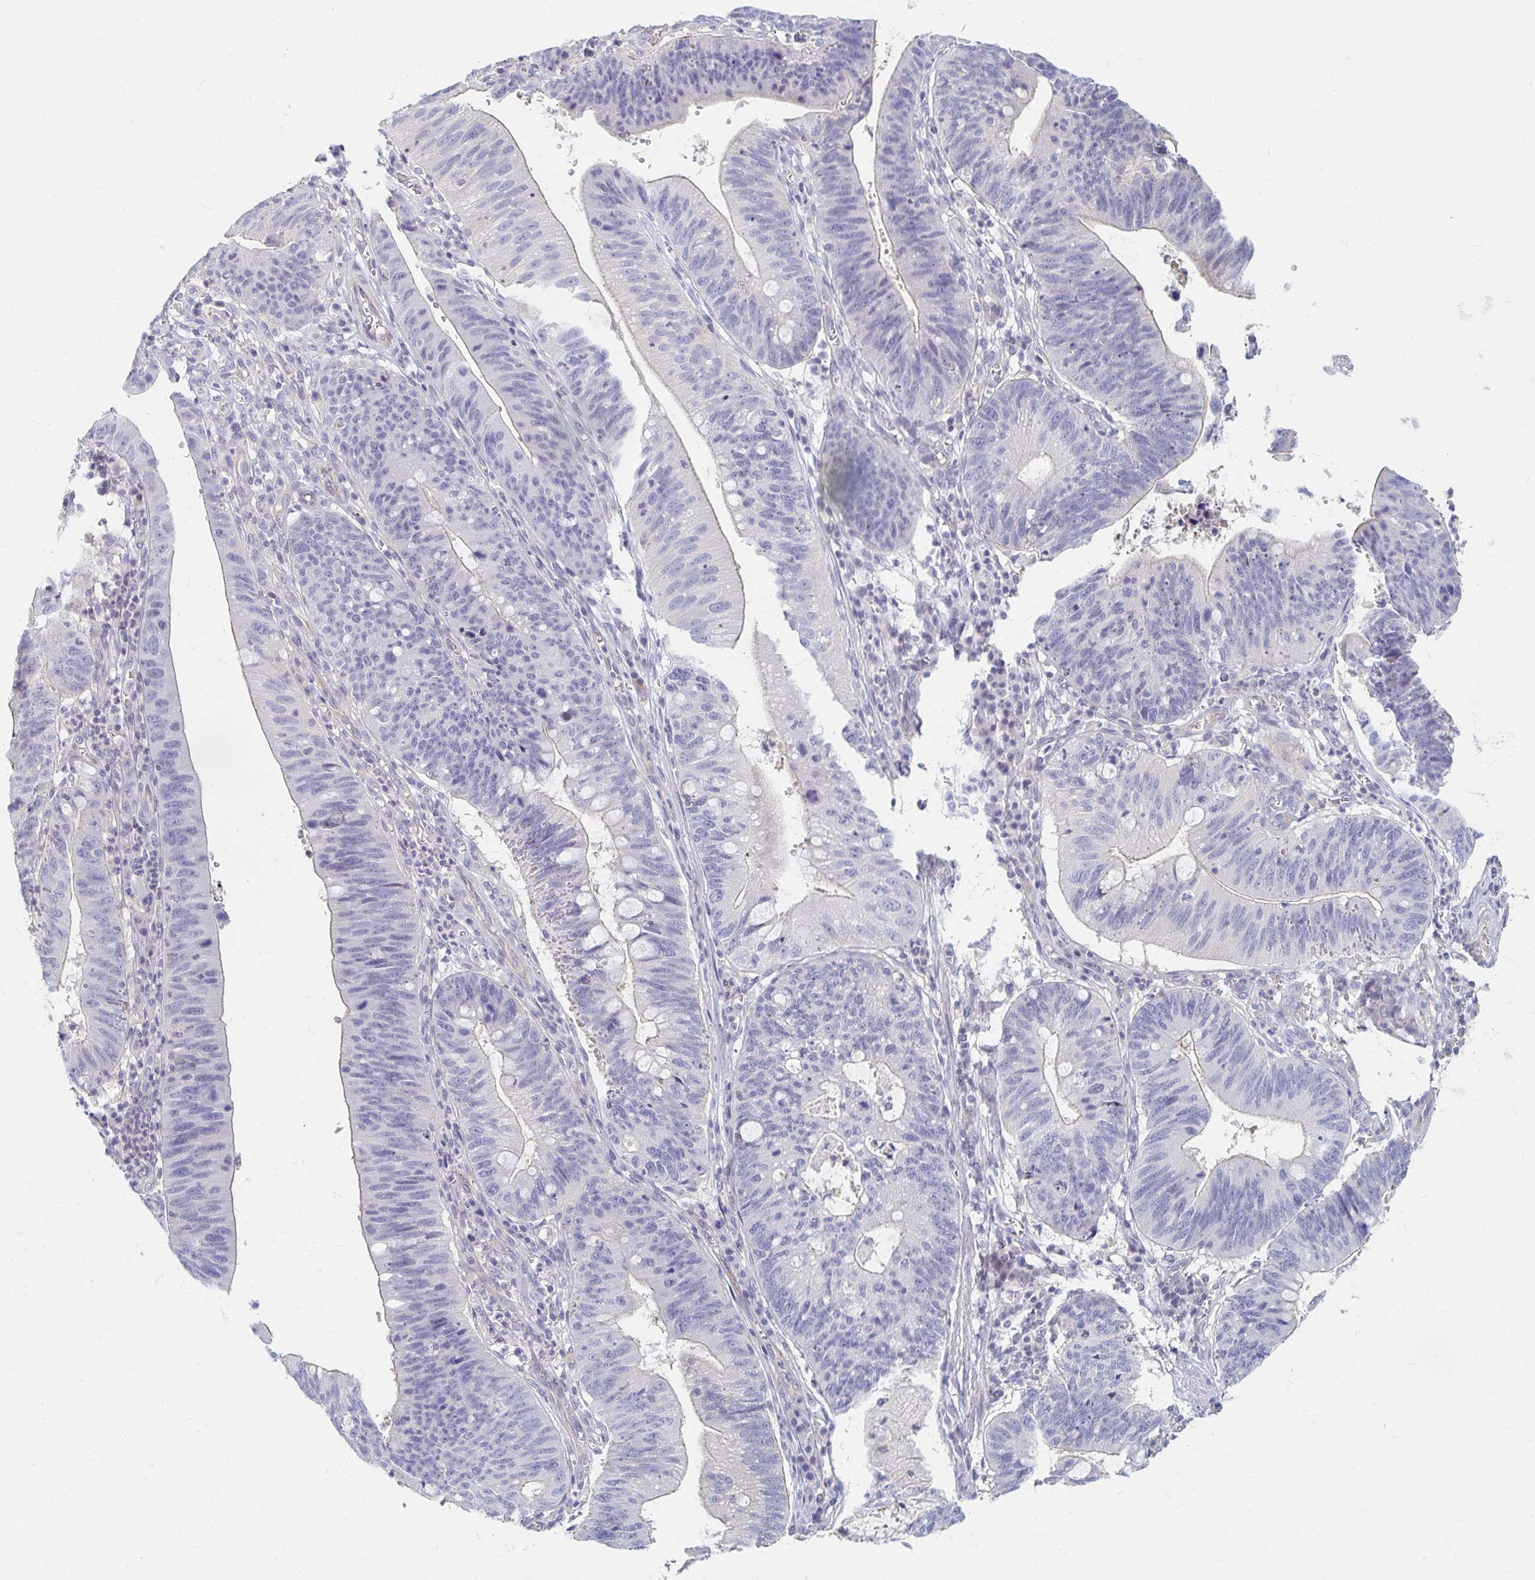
{"staining": {"intensity": "negative", "quantity": "none", "location": "none"}, "tissue": "stomach cancer", "cell_type": "Tumor cells", "image_type": "cancer", "snomed": [{"axis": "morphology", "description": "Adenocarcinoma, NOS"}, {"axis": "topography", "description": "Stomach"}], "caption": "An immunohistochemistry histopathology image of stomach adenocarcinoma is shown. There is no staining in tumor cells of stomach adenocarcinoma.", "gene": "MYLK2", "patient": {"sex": "male", "age": 59}}